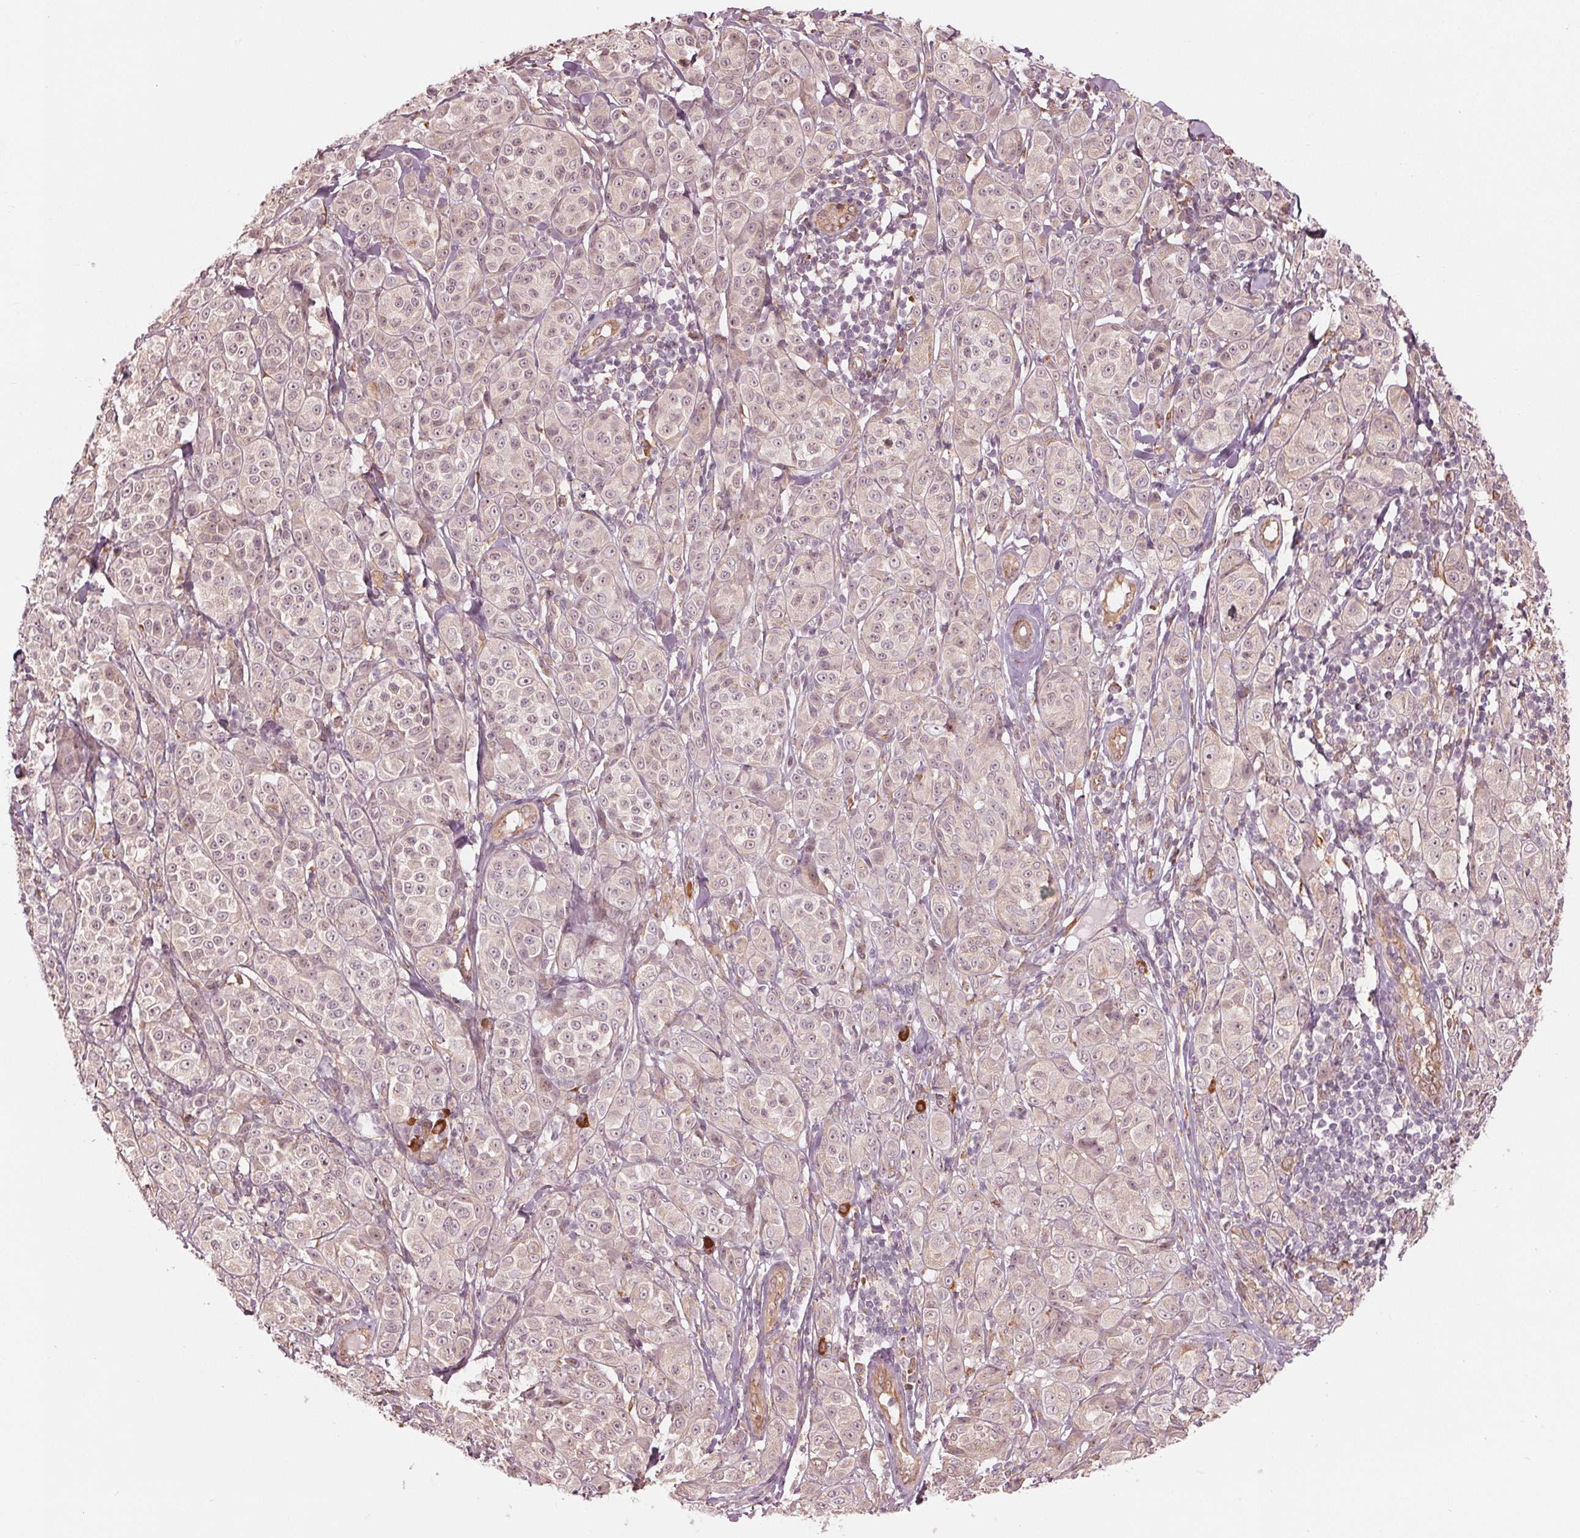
{"staining": {"intensity": "weak", "quantity": "<25%", "location": "cytoplasmic/membranous"}, "tissue": "melanoma", "cell_type": "Tumor cells", "image_type": "cancer", "snomed": [{"axis": "morphology", "description": "Malignant melanoma, NOS"}, {"axis": "topography", "description": "Skin"}], "caption": "Tumor cells show no significant positivity in melanoma. Brightfield microscopy of immunohistochemistry stained with DAB (brown) and hematoxylin (blue), captured at high magnification.", "gene": "CMIP", "patient": {"sex": "male", "age": 89}}